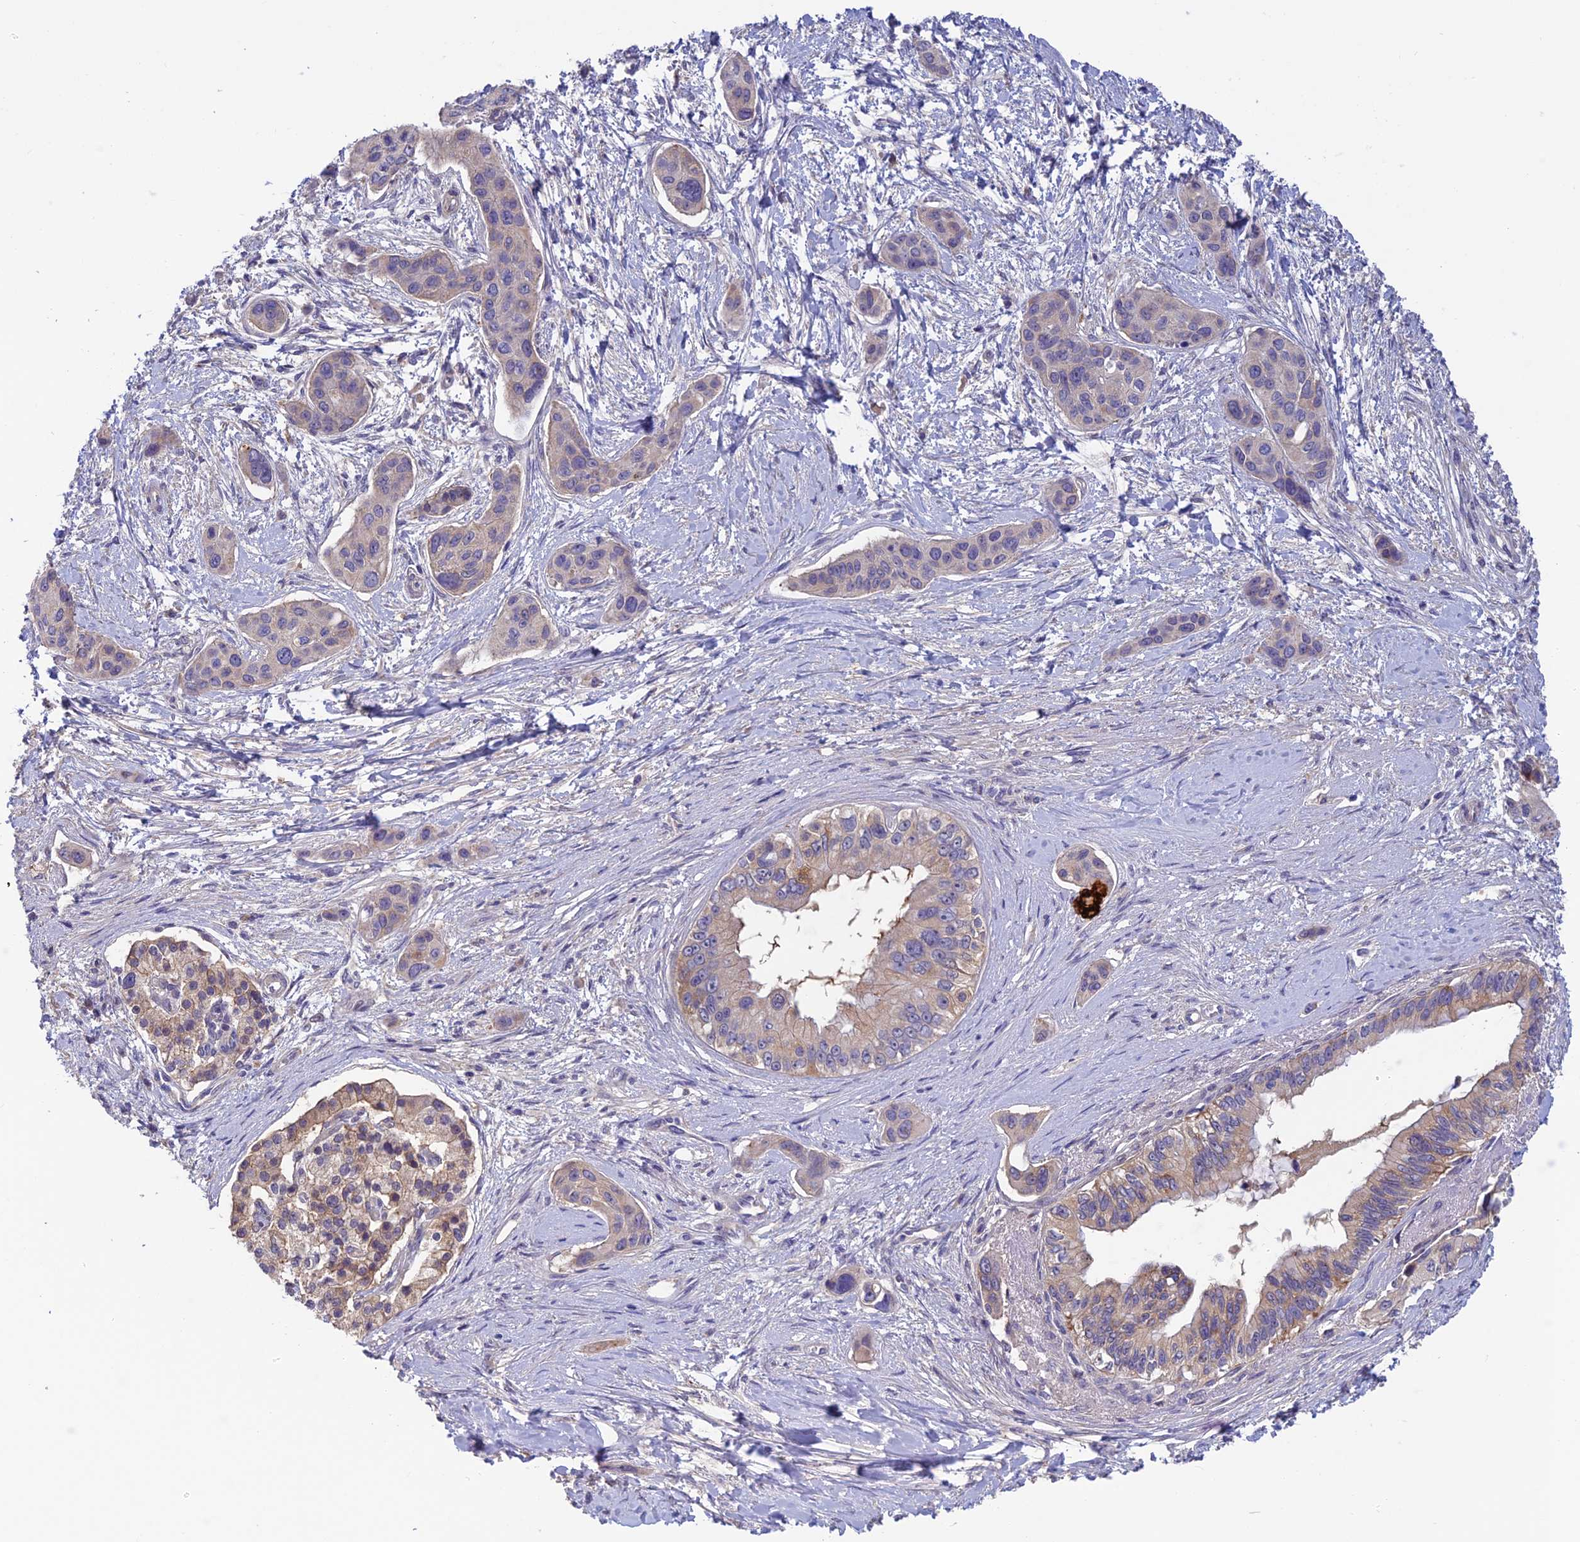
{"staining": {"intensity": "weak", "quantity": "<25%", "location": "cytoplasmic/membranous"}, "tissue": "pancreatic cancer", "cell_type": "Tumor cells", "image_type": "cancer", "snomed": [{"axis": "morphology", "description": "Adenocarcinoma, NOS"}, {"axis": "topography", "description": "Pancreas"}], "caption": "The micrograph displays no staining of tumor cells in pancreatic cancer (adenocarcinoma).", "gene": "HECA", "patient": {"sex": "male", "age": 72}}